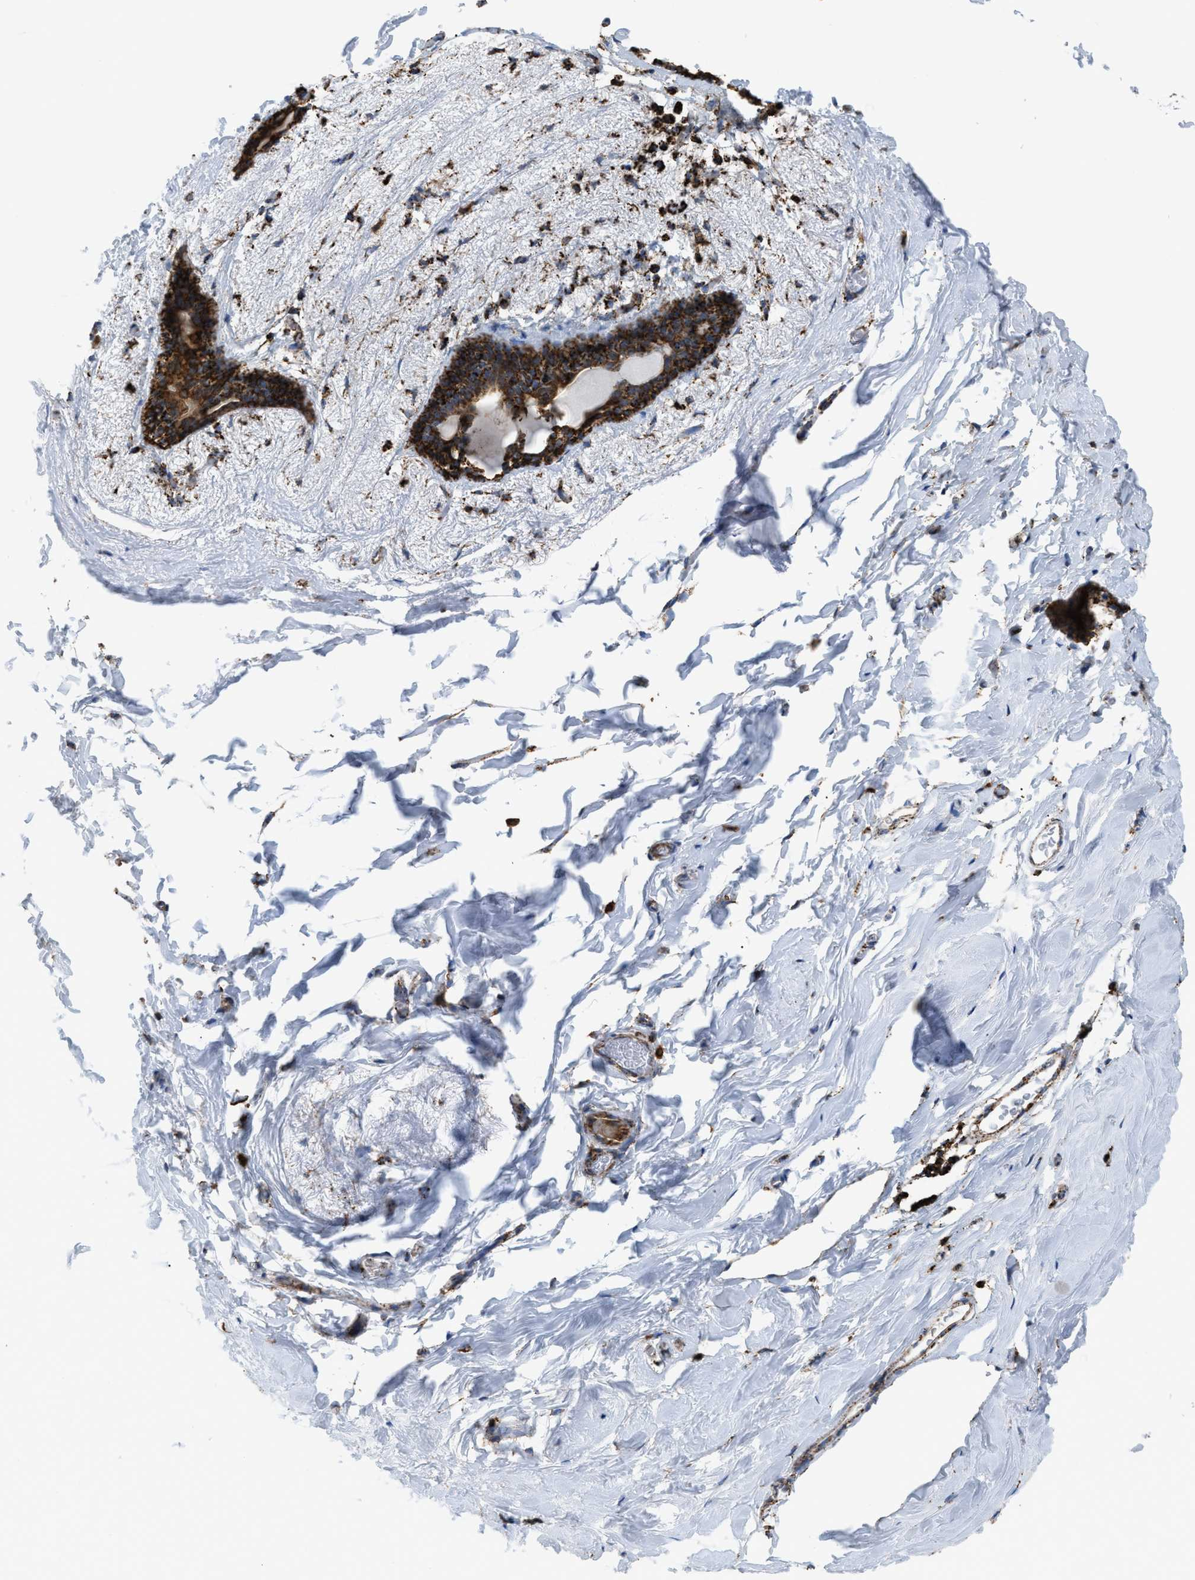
{"staining": {"intensity": "moderate", "quantity": ">75%", "location": "cytoplasmic/membranous"}, "tissue": "breast", "cell_type": "Adipocytes", "image_type": "normal", "snomed": [{"axis": "morphology", "description": "Normal tissue, NOS"}, {"axis": "topography", "description": "Breast"}], "caption": "The image shows staining of benign breast, revealing moderate cytoplasmic/membranous protein expression (brown color) within adipocytes.", "gene": "ECHS1", "patient": {"sex": "female", "age": 62}}